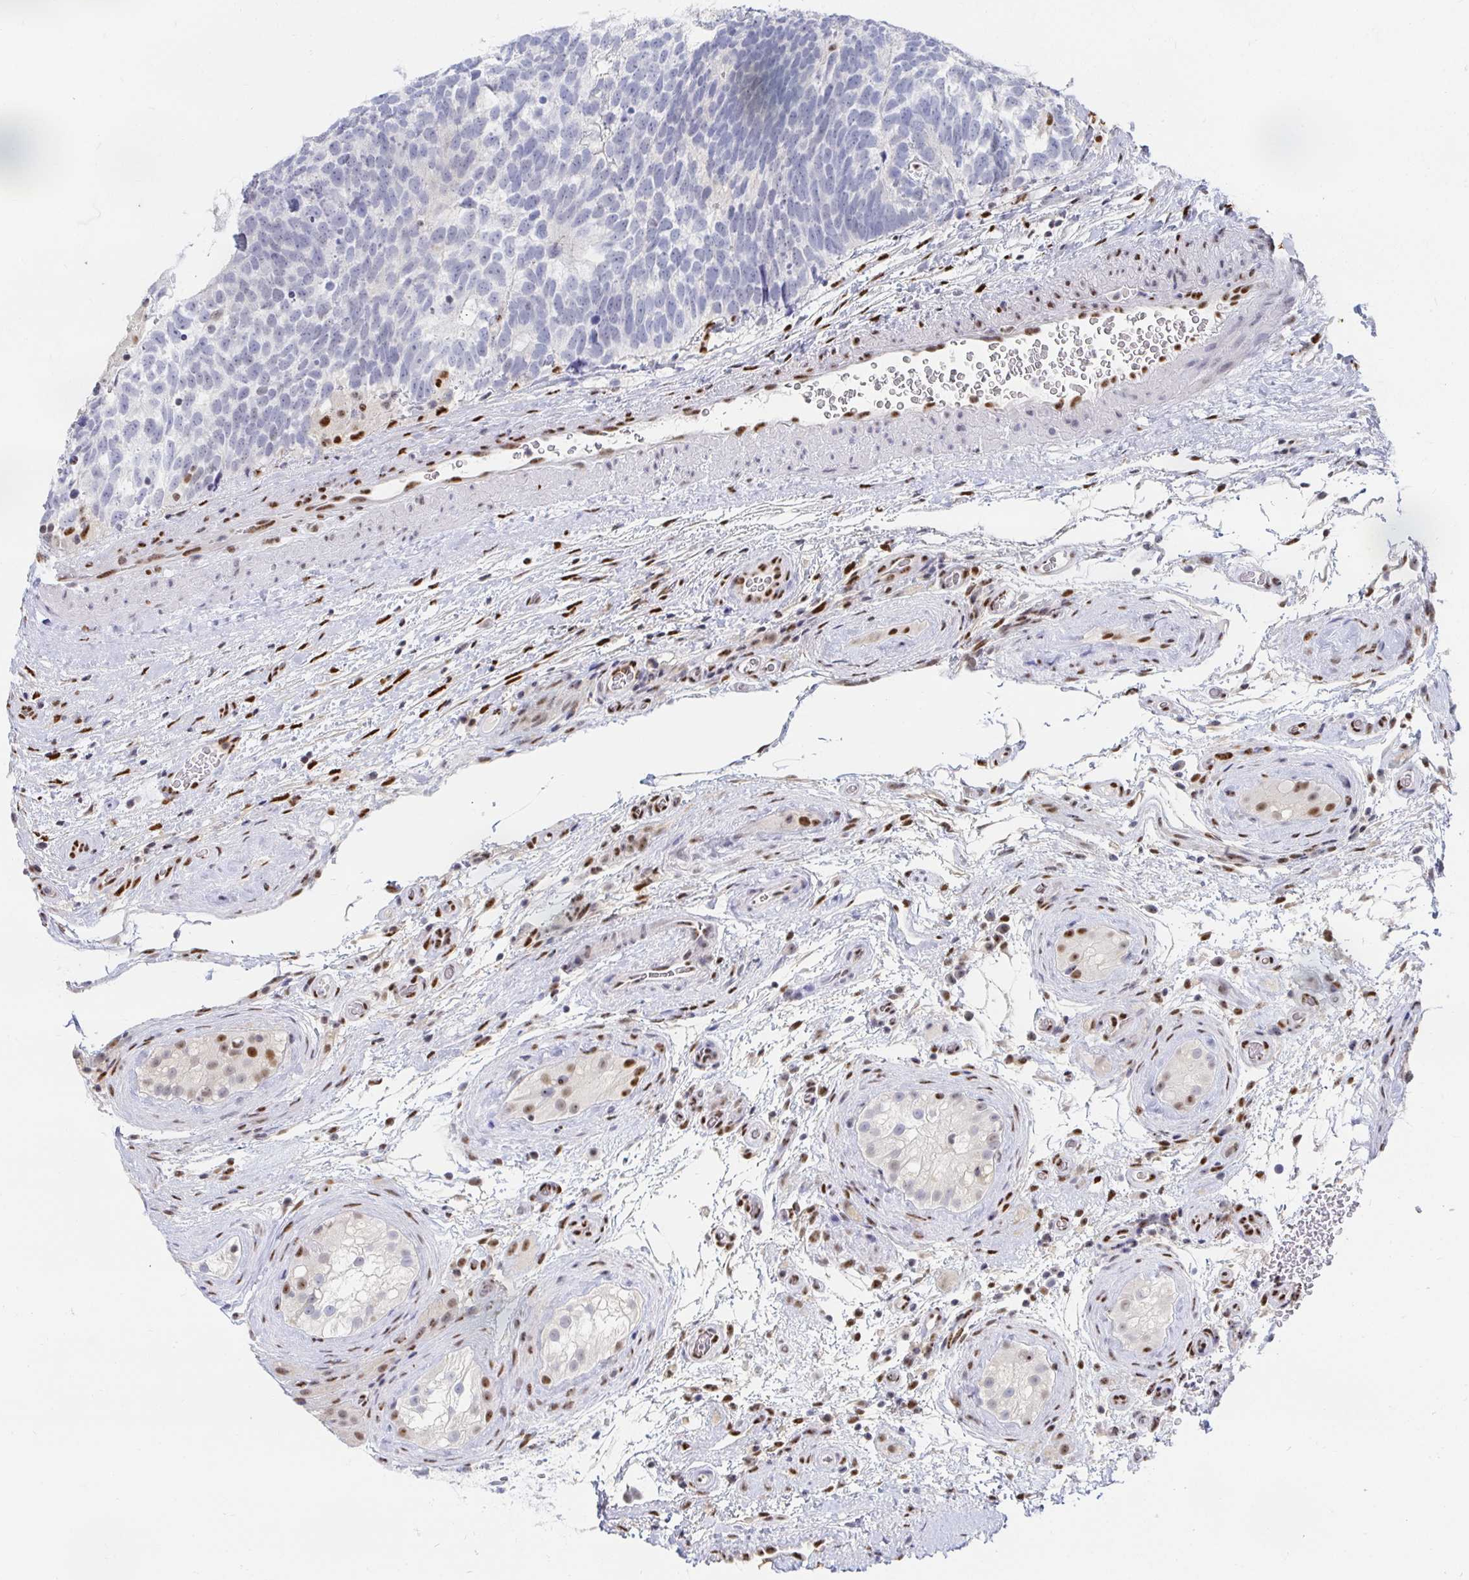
{"staining": {"intensity": "negative", "quantity": "none", "location": "none"}, "tissue": "testis cancer", "cell_type": "Tumor cells", "image_type": "cancer", "snomed": [{"axis": "morphology", "description": "Seminoma, NOS"}, {"axis": "morphology", "description": "Carcinoma, Embryonal, NOS"}, {"axis": "topography", "description": "Testis"}], "caption": "The image displays no significant positivity in tumor cells of seminoma (testis).", "gene": "CLIC3", "patient": {"sex": "male", "age": 41}}